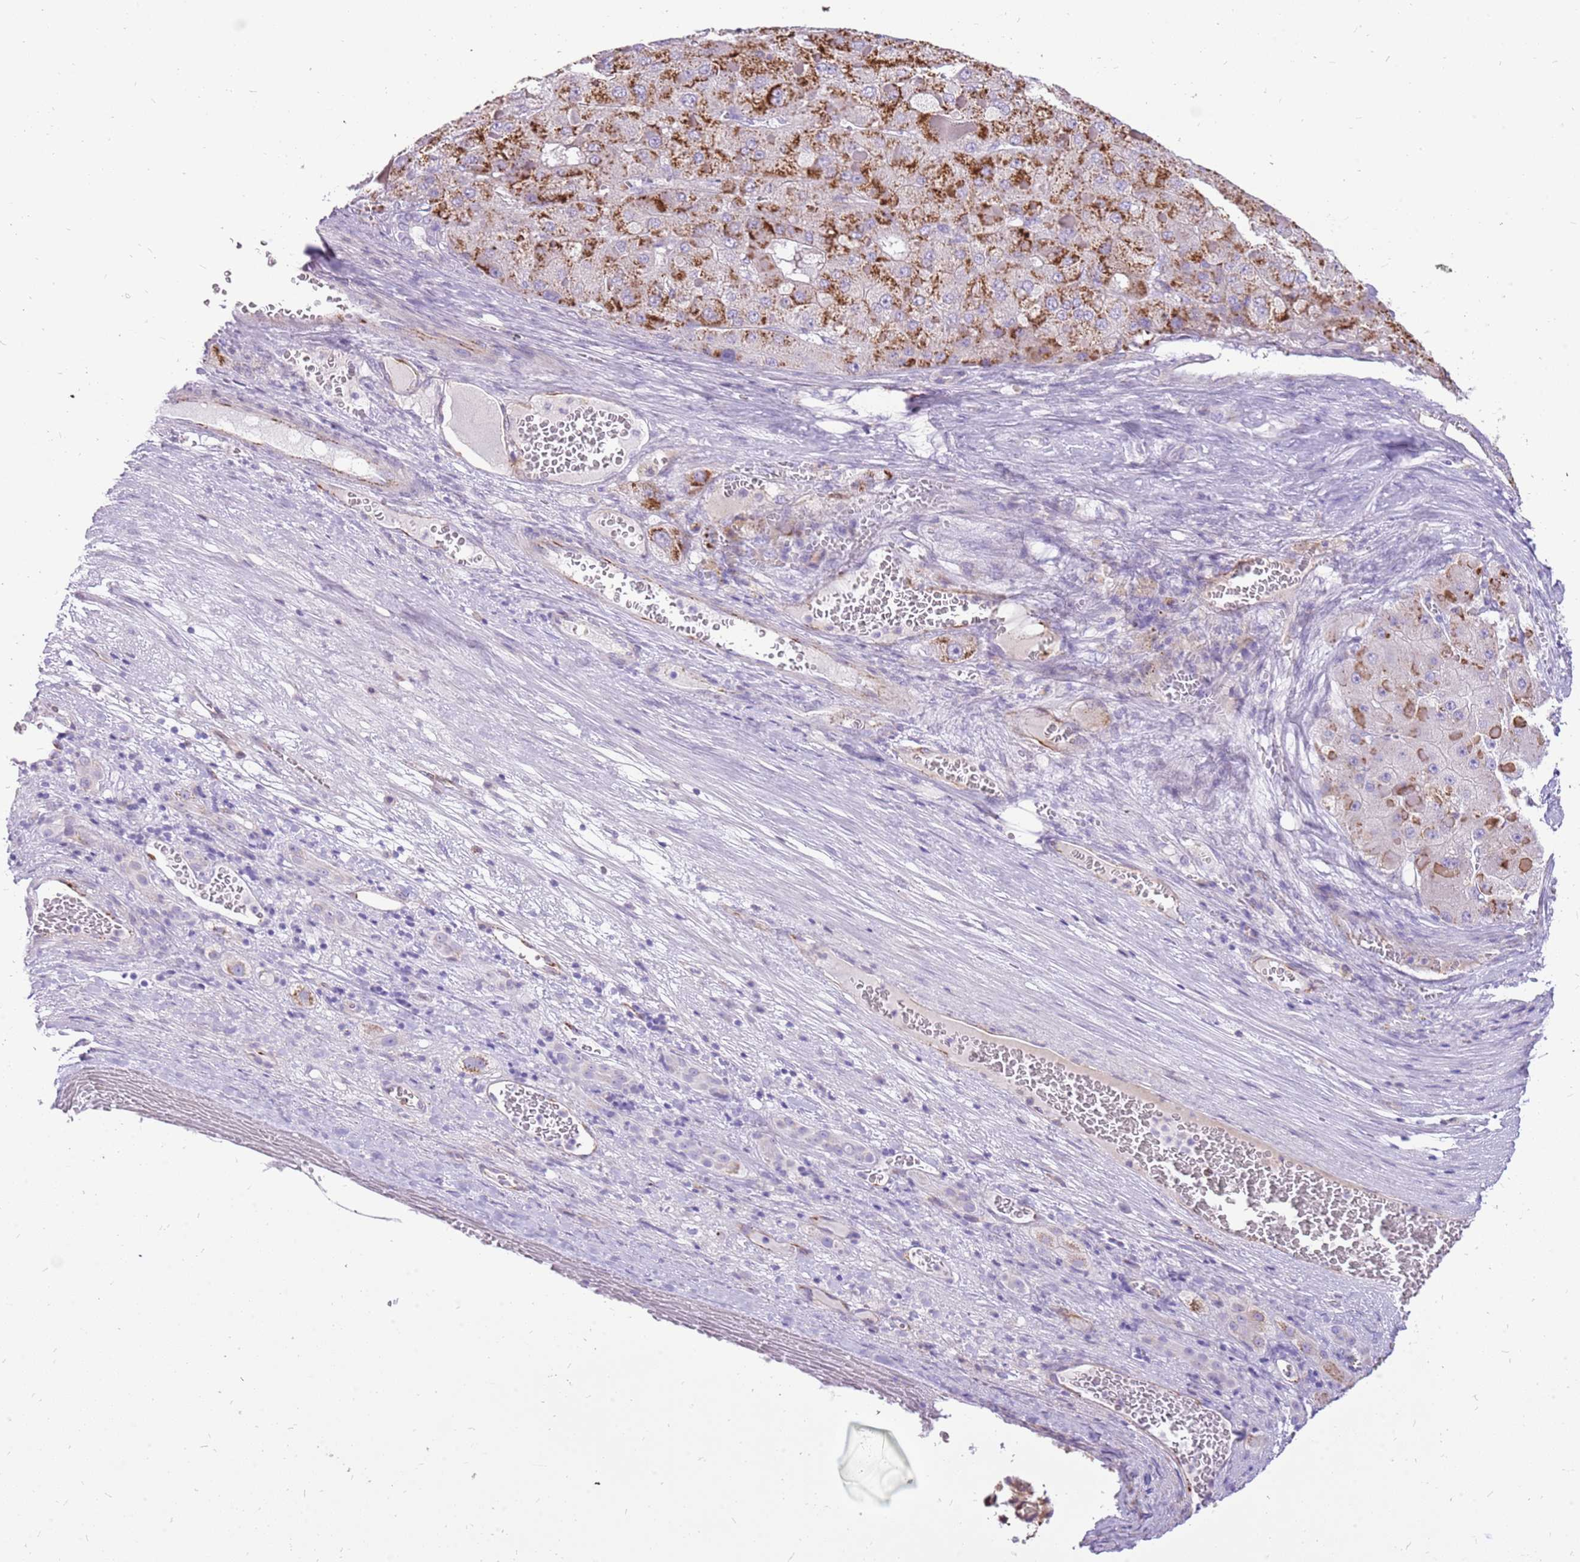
{"staining": {"intensity": "strong", "quantity": "25%-75%", "location": "cytoplasmic/membranous"}, "tissue": "liver cancer", "cell_type": "Tumor cells", "image_type": "cancer", "snomed": [{"axis": "morphology", "description": "Carcinoma, Hepatocellular, NOS"}, {"axis": "topography", "description": "Liver"}], "caption": "Liver hepatocellular carcinoma stained with DAB (3,3'-diaminobenzidine) IHC reveals high levels of strong cytoplasmic/membranous expression in about 25%-75% of tumor cells. Using DAB (3,3'-diaminobenzidine) (brown) and hematoxylin (blue) stains, captured at high magnification using brightfield microscopy.", "gene": "PCNX1", "patient": {"sex": "female", "age": 73}}